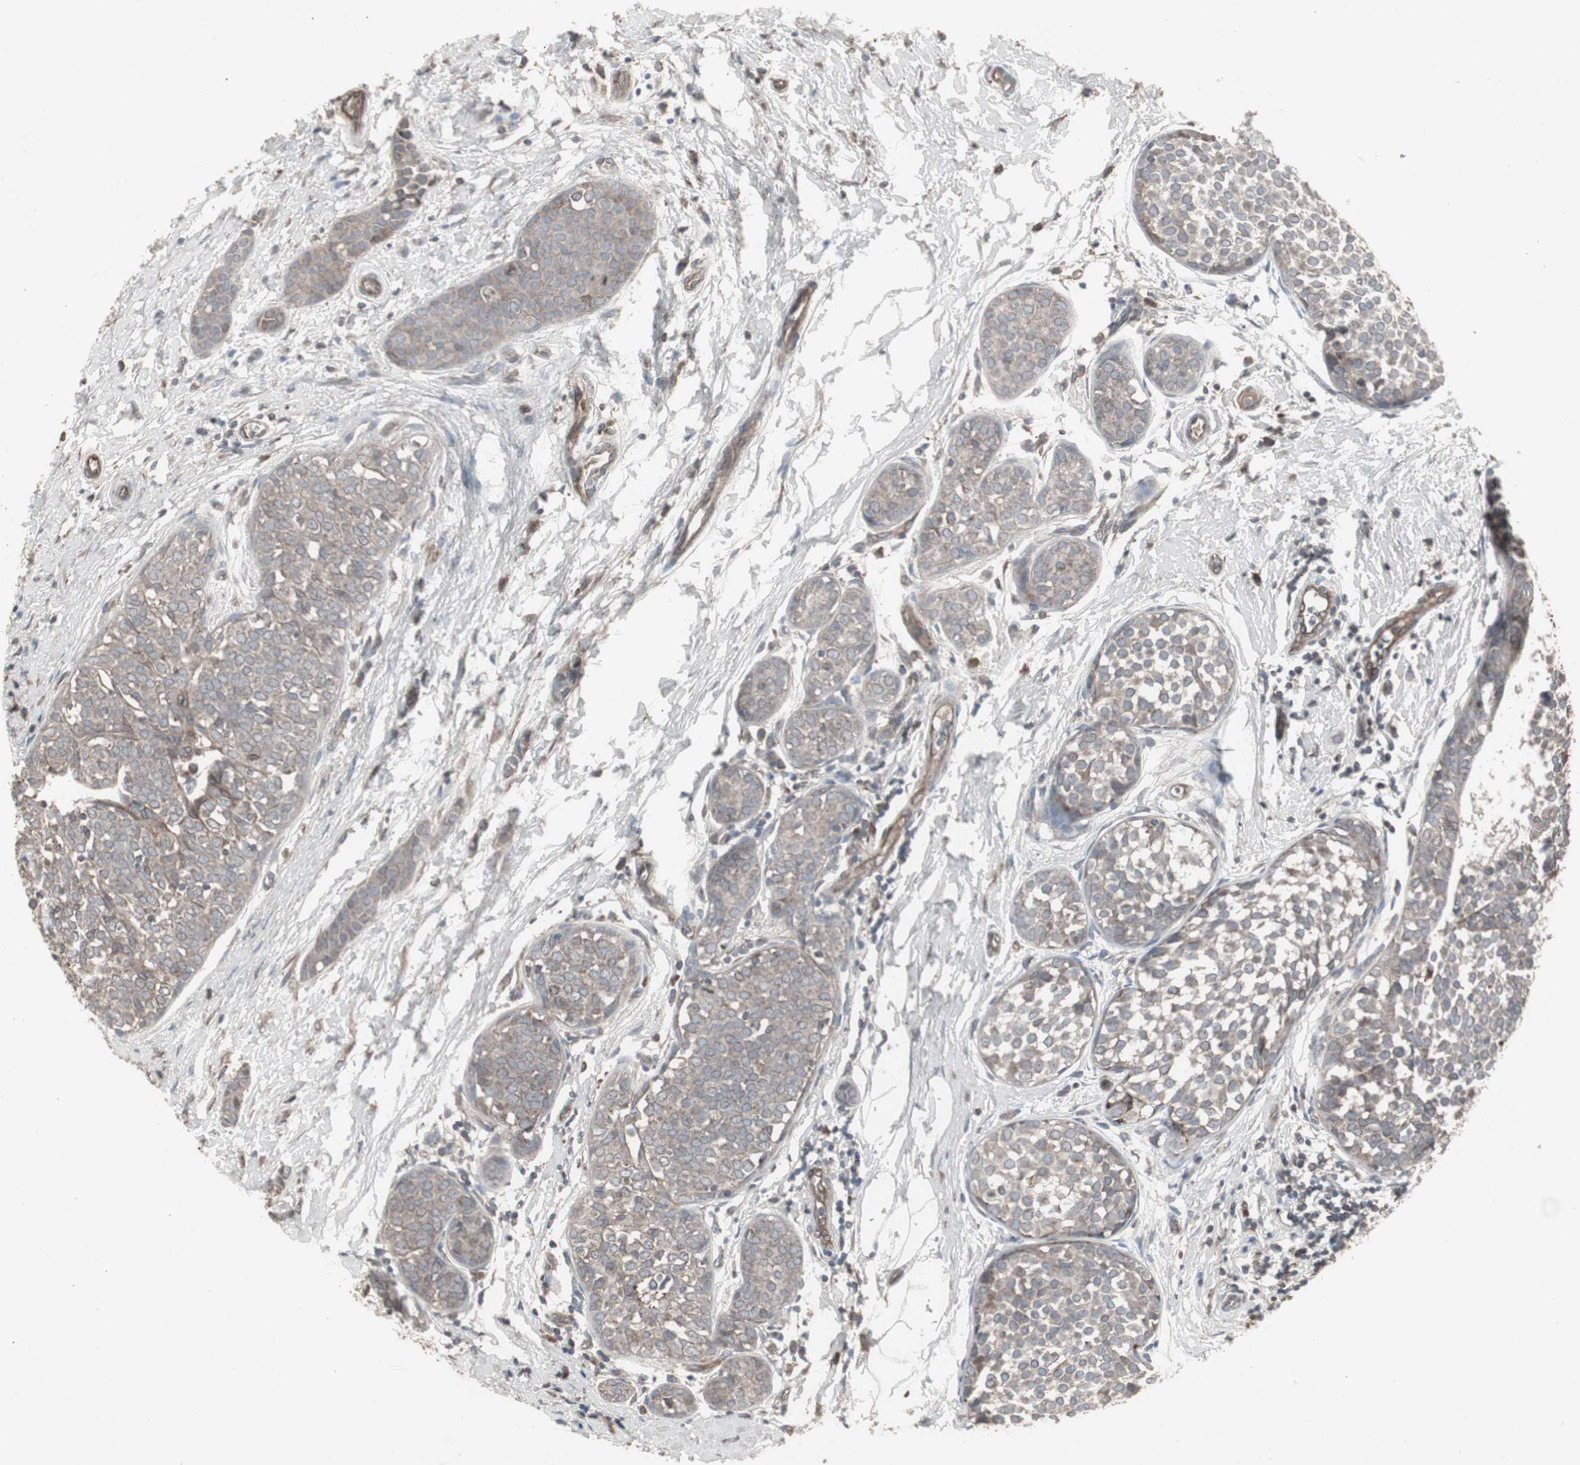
{"staining": {"intensity": "weak", "quantity": "25%-75%", "location": "cytoplasmic/membranous"}, "tissue": "breast cancer", "cell_type": "Tumor cells", "image_type": "cancer", "snomed": [{"axis": "morphology", "description": "Lobular carcinoma, in situ"}, {"axis": "morphology", "description": "Lobular carcinoma"}, {"axis": "topography", "description": "Breast"}], "caption": "Immunohistochemistry staining of lobular carcinoma (breast), which reveals low levels of weak cytoplasmic/membranous positivity in about 25%-75% of tumor cells indicating weak cytoplasmic/membranous protein positivity. The staining was performed using DAB (3,3'-diaminobenzidine) (brown) for protein detection and nuclei were counterstained in hematoxylin (blue).", "gene": "SSTR2", "patient": {"sex": "female", "age": 41}}